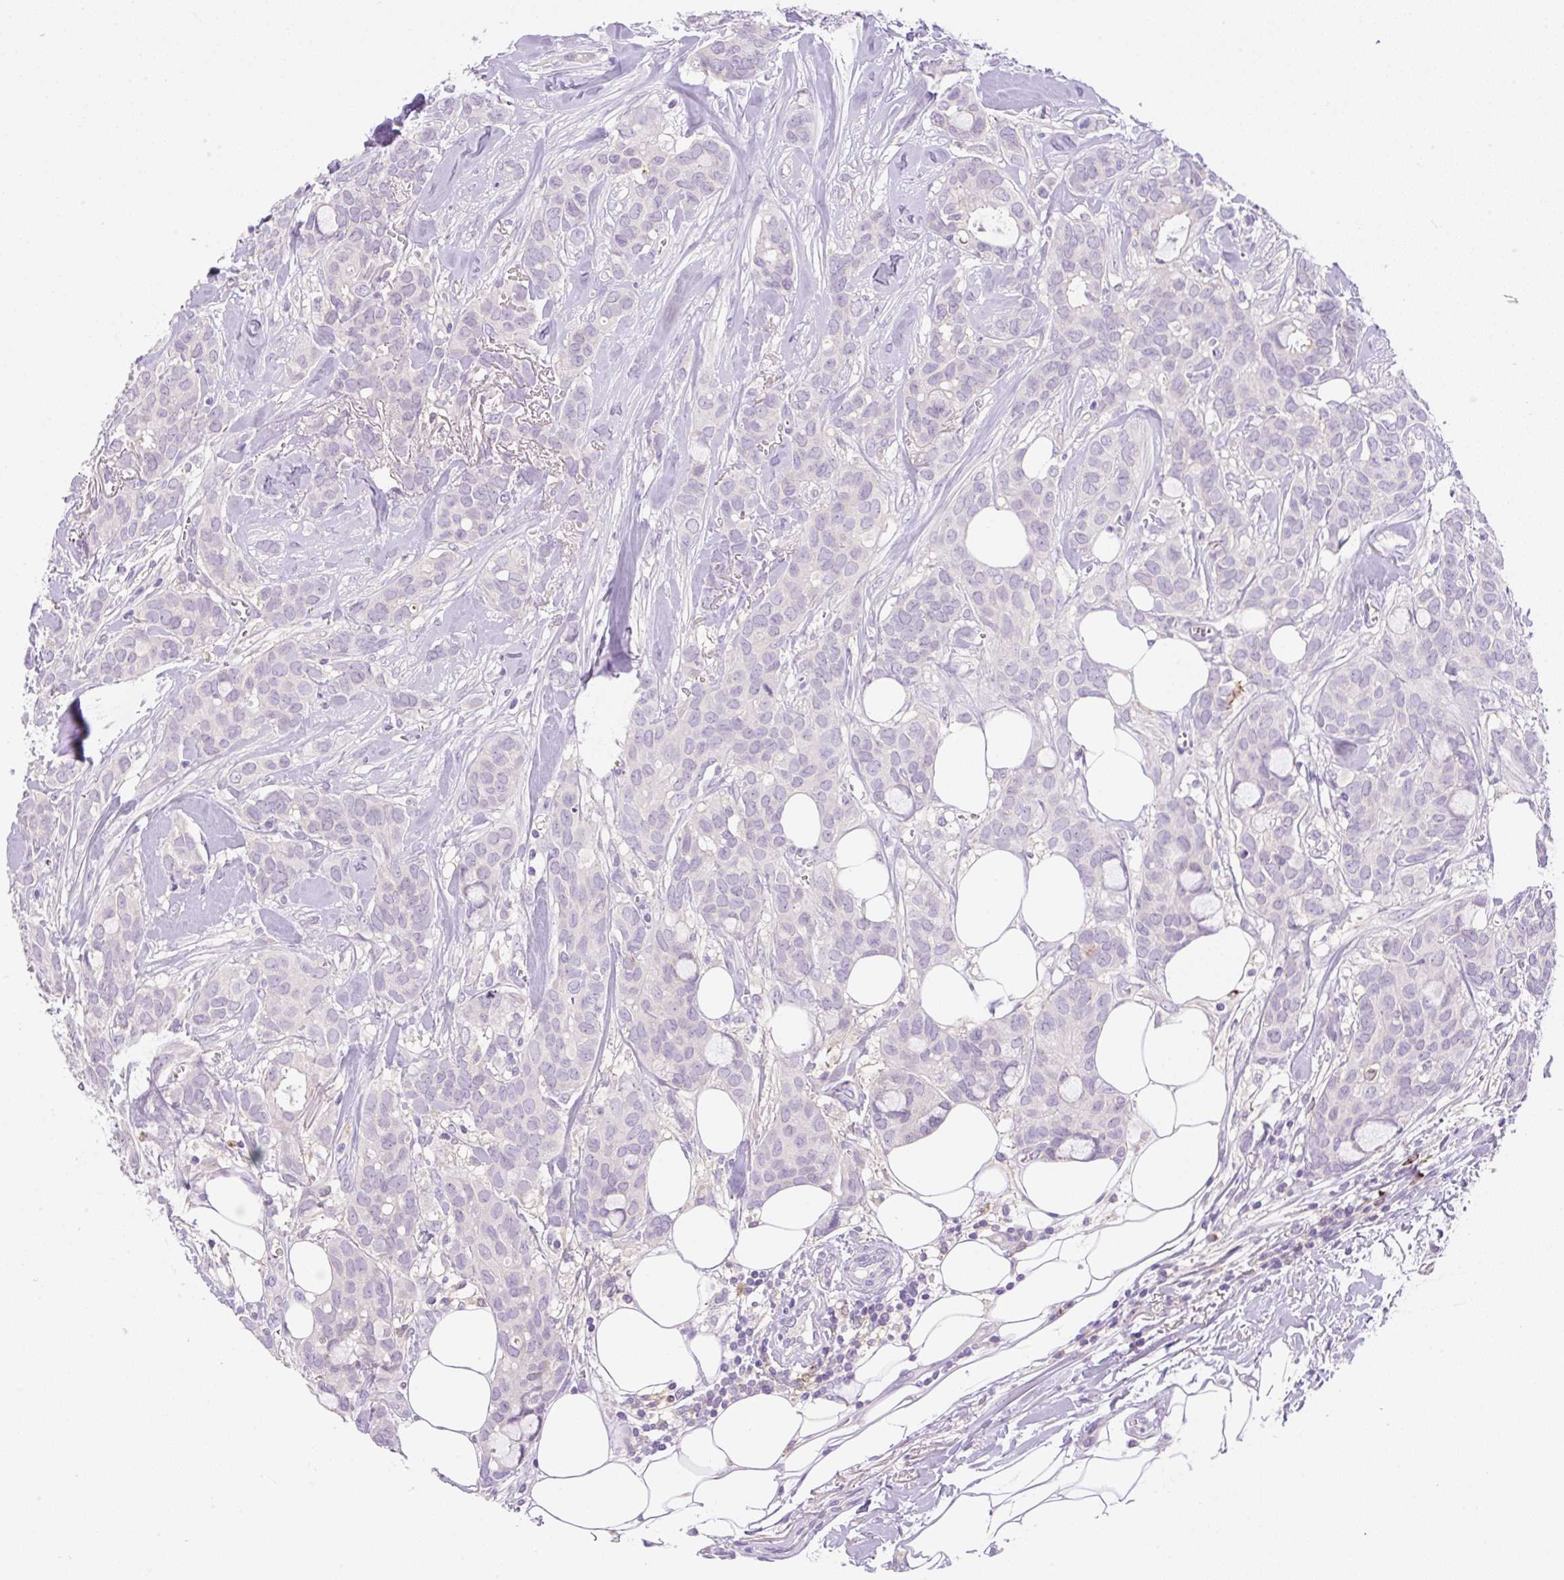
{"staining": {"intensity": "negative", "quantity": "none", "location": "none"}, "tissue": "breast cancer", "cell_type": "Tumor cells", "image_type": "cancer", "snomed": [{"axis": "morphology", "description": "Duct carcinoma"}, {"axis": "topography", "description": "Breast"}], "caption": "Immunohistochemical staining of breast cancer displays no significant staining in tumor cells. The staining was performed using DAB to visualize the protein expression in brown, while the nuclei were stained in blue with hematoxylin (Magnification: 20x).", "gene": "TDRD15", "patient": {"sex": "female", "age": 84}}